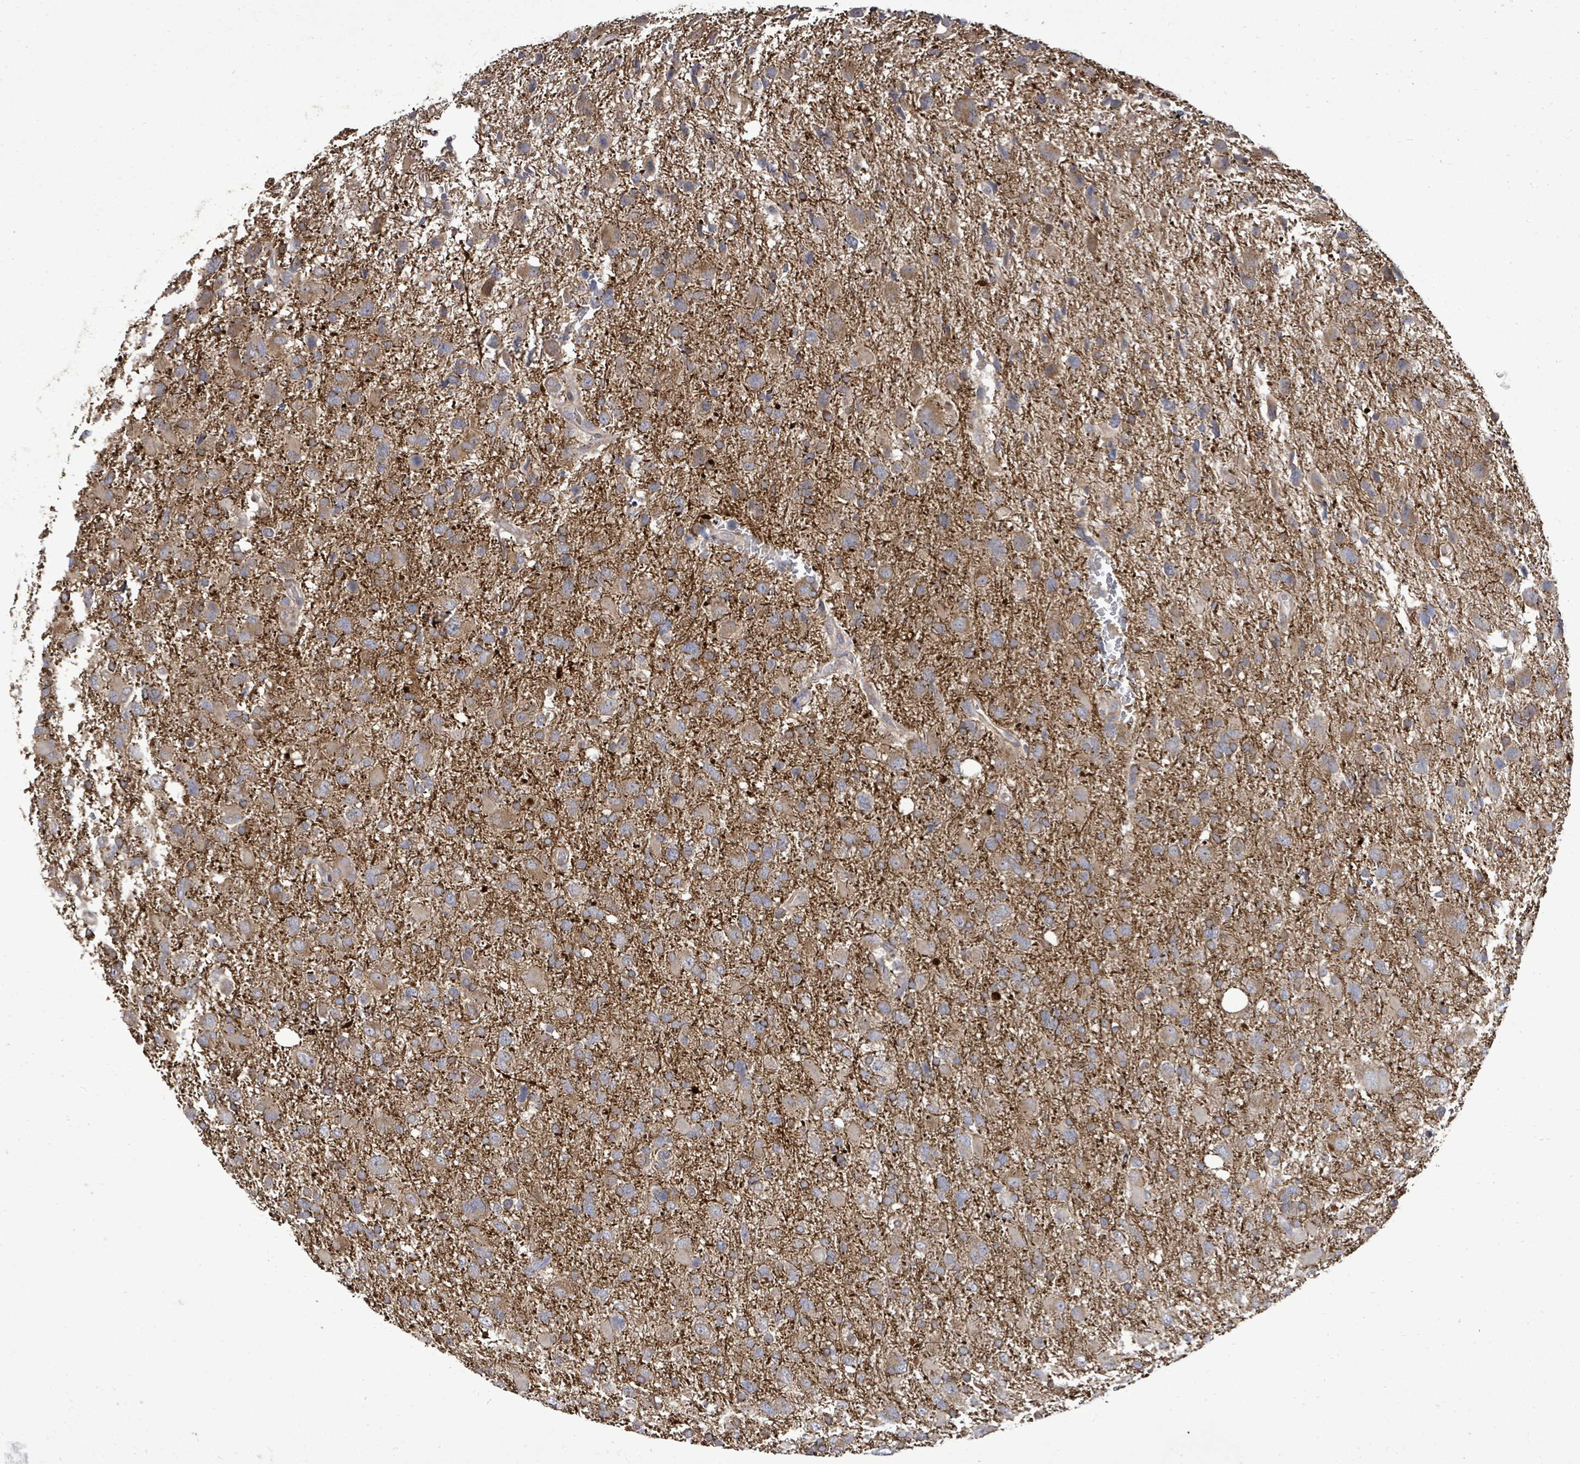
{"staining": {"intensity": "weak", "quantity": "25%-75%", "location": "cytoplasmic/membranous"}, "tissue": "glioma", "cell_type": "Tumor cells", "image_type": "cancer", "snomed": [{"axis": "morphology", "description": "Glioma, malignant, High grade"}, {"axis": "topography", "description": "Brain"}], "caption": "IHC image of human malignant glioma (high-grade) stained for a protein (brown), which exhibits low levels of weak cytoplasmic/membranous expression in about 25%-75% of tumor cells.", "gene": "KRTAP27-1", "patient": {"sex": "male", "age": 61}}